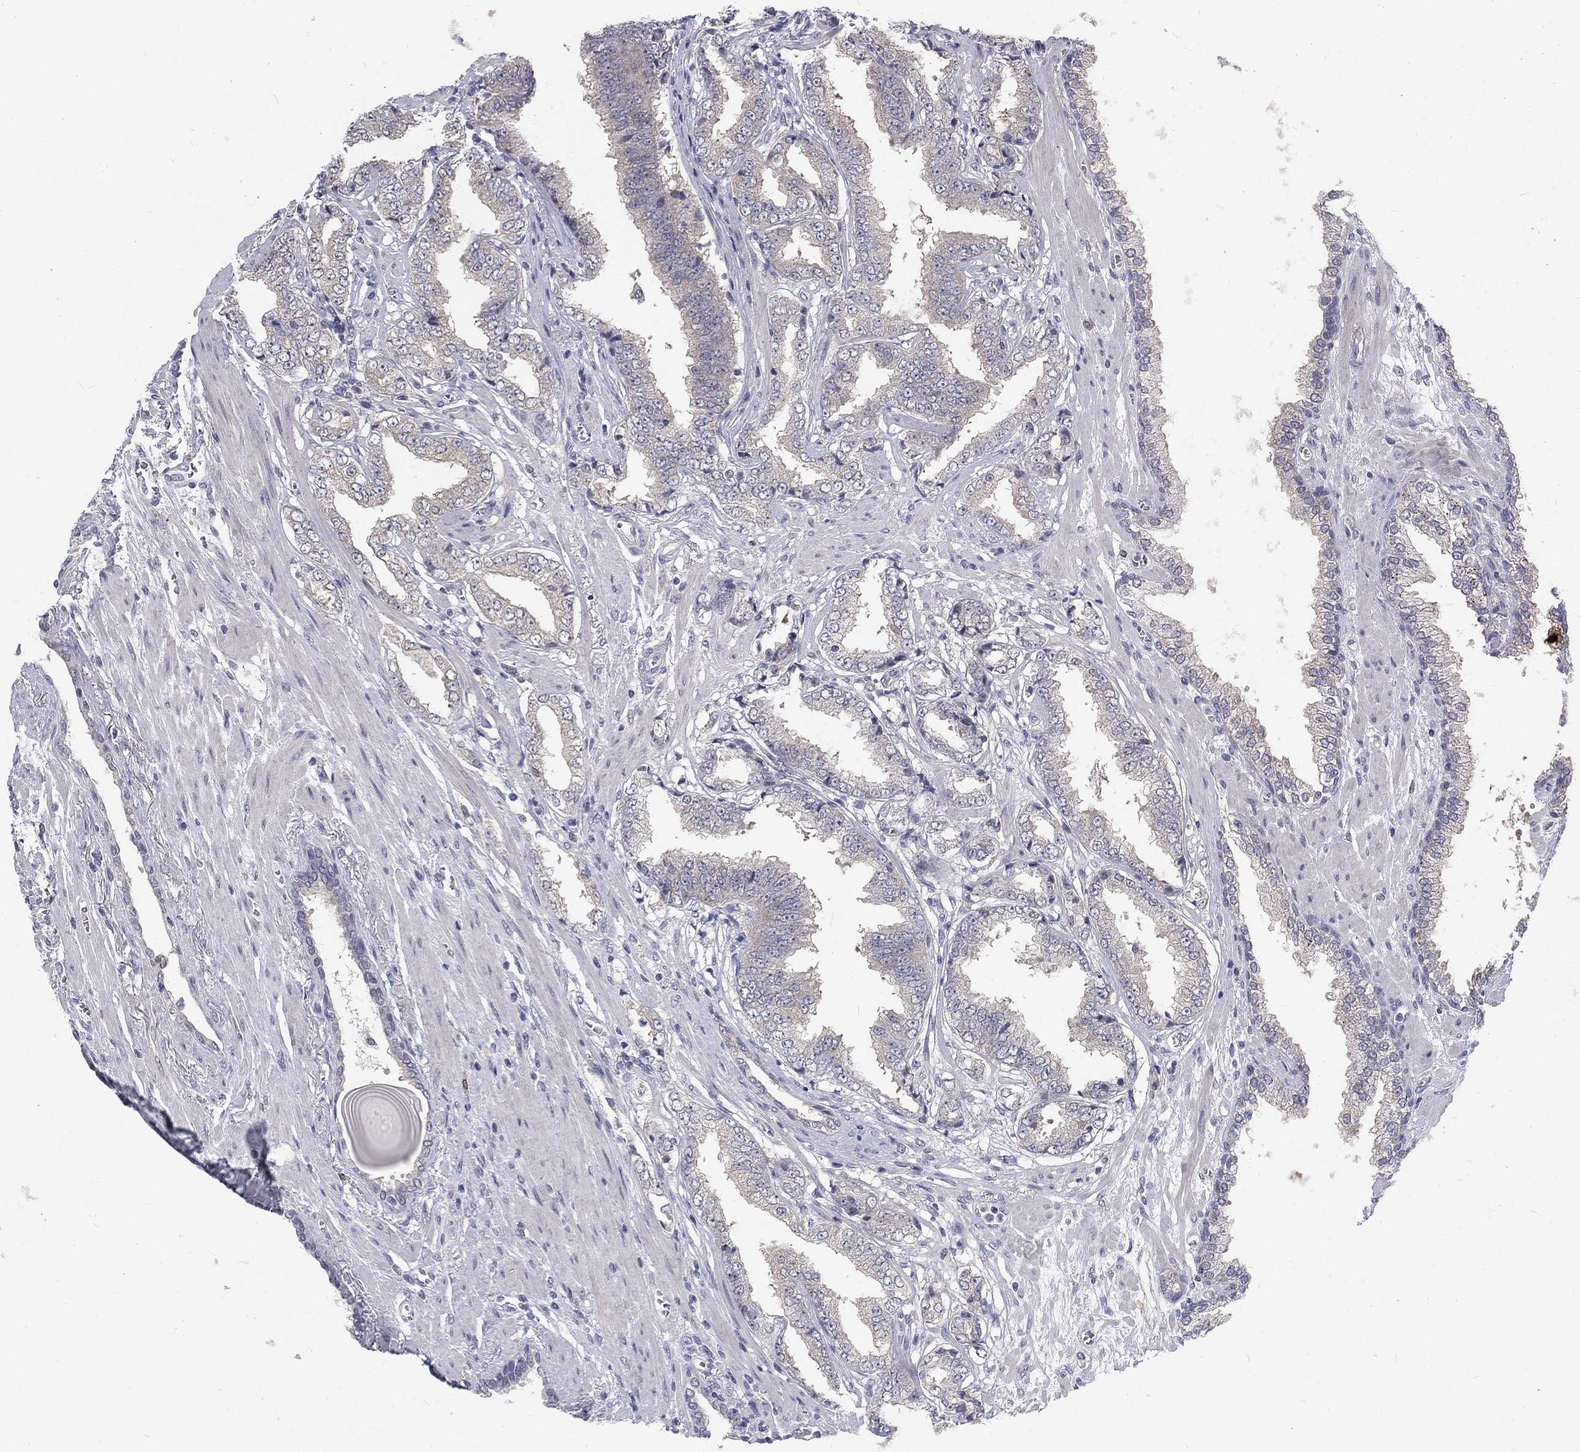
{"staining": {"intensity": "negative", "quantity": "none", "location": "none"}, "tissue": "prostate cancer", "cell_type": "Tumor cells", "image_type": "cancer", "snomed": [{"axis": "morphology", "description": "Adenocarcinoma, Low grade"}, {"axis": "topography", "description": "Prostate"}], "caption": "High magnification brightfield microscopy of prostate cancer stained with DAB (brown) and counterstained with hematoxylin (blue): tumor cells show no significant expression.", "gene": "PHKA1", "patient": {"sex": "male", "age": 69}}